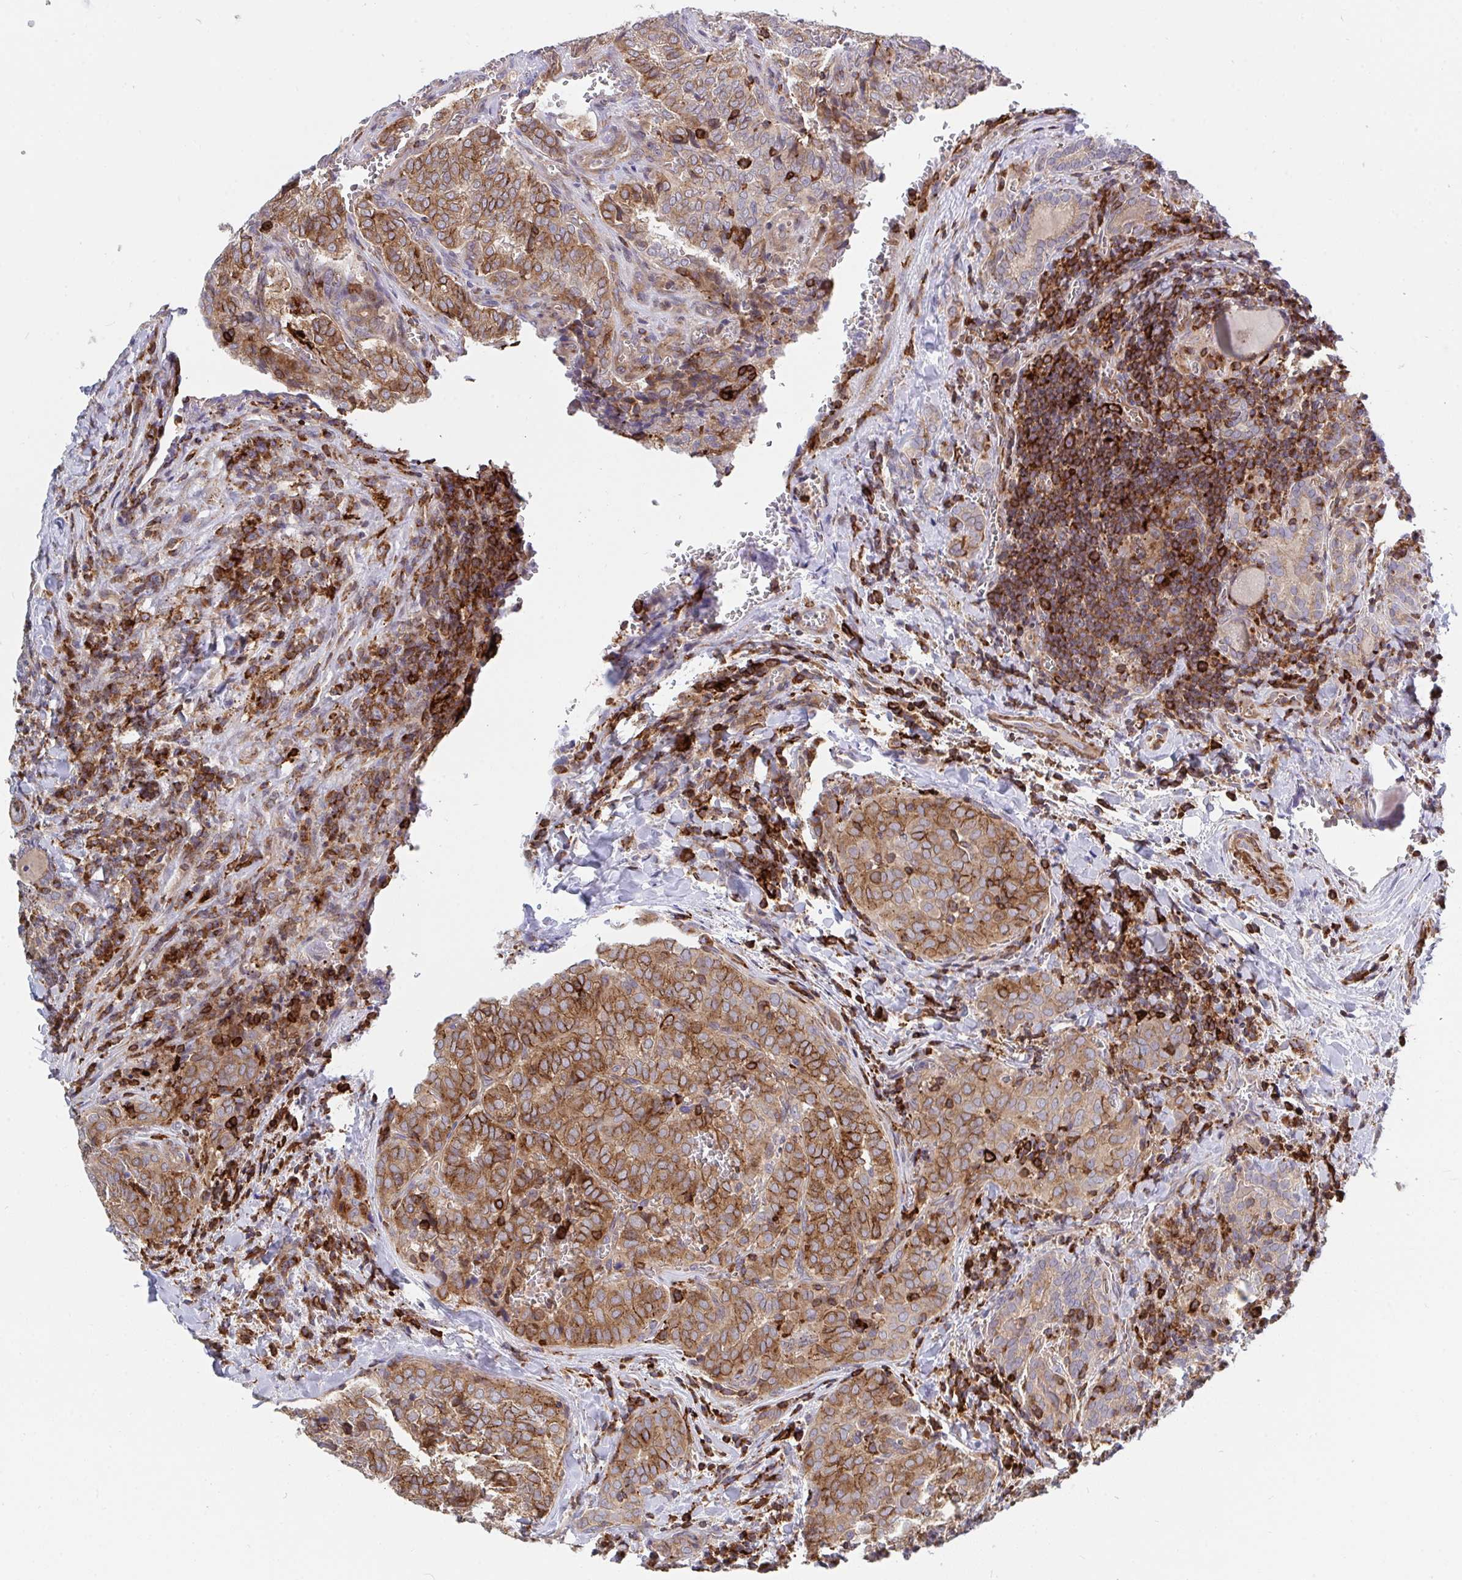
{"staining": {"intensity": "moderate", "quantity": ">75%", "location": "cytoplasmic/membranous"}, "tissue": "thyroid cancer", "cell_type": "Tumor cells", "image_type": "cancer", "snomed": [{"axis": "morphology", "description": "Papillary adenocarcinoma, NOS"}, {"axis": "topography", "description": "Thyroid gland"}], "caption": "Thyroid cancer tissue exhibits moderate cytoplasmic/membranous expression in about >75% of tumor cells", "gene": "FRMD3", "patient": {"sex": "female", "age": 30}}